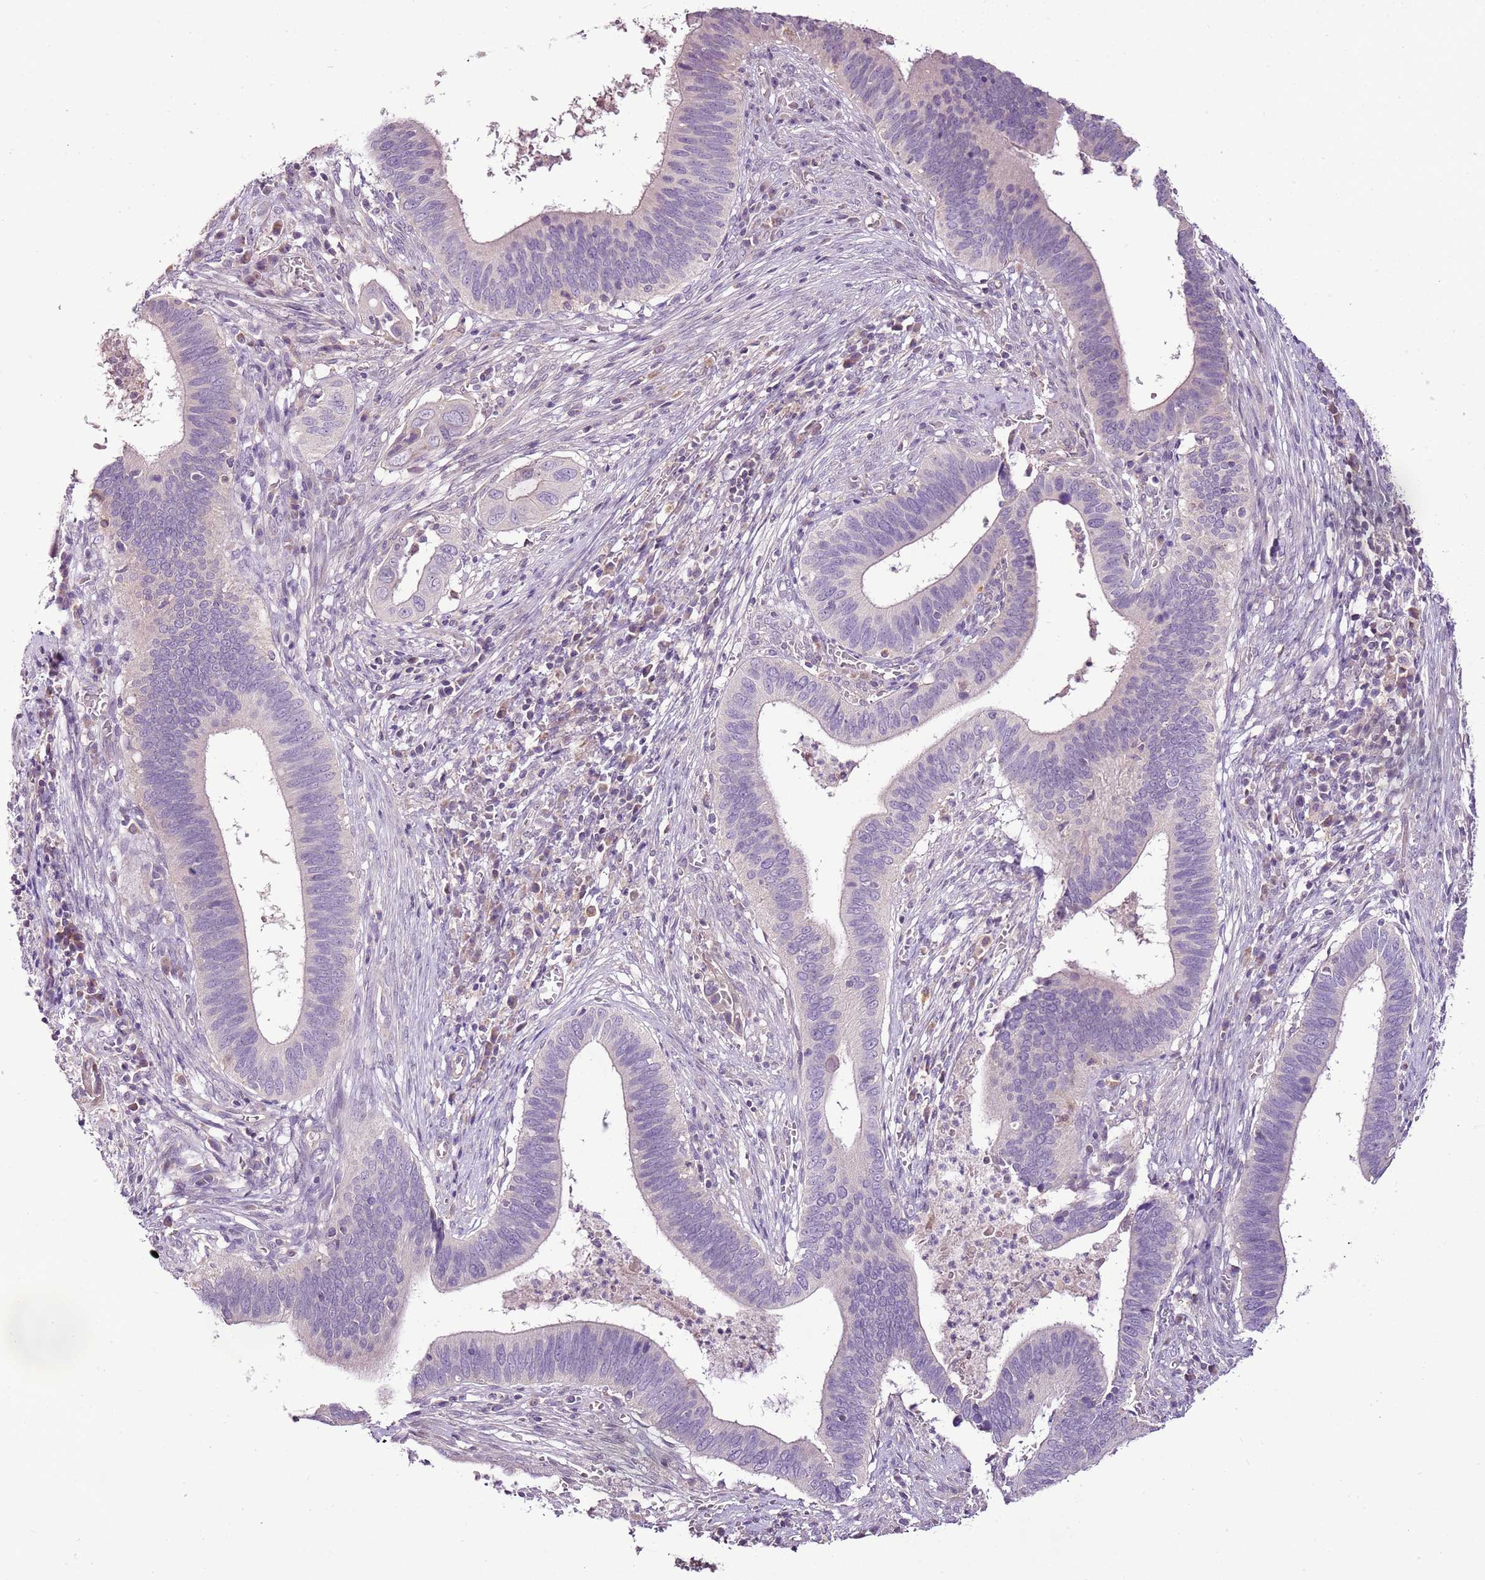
{"staining": {"intensity": "negative", "quantity": "none", "location": "none"}, "tissue": "cervical cancer", "cell_type": "Tumor cells", "image_type": "cancer", "snomed": [{"axis": "morphology", "description": "Adenocarcinoma, NOS"}, {"axis": "topography", "description": "Cervix"}], "caption": "Tumor cells show no significant expression in adenocarcinoma (cervical). The staining is performed using DAB (3,3'-diaminobenzidine) brown chromogen with nuclei counter-stained in using hematoxylin.", "gene": "CMKLR1", "patient": {"sex": "female", "age": 42}}